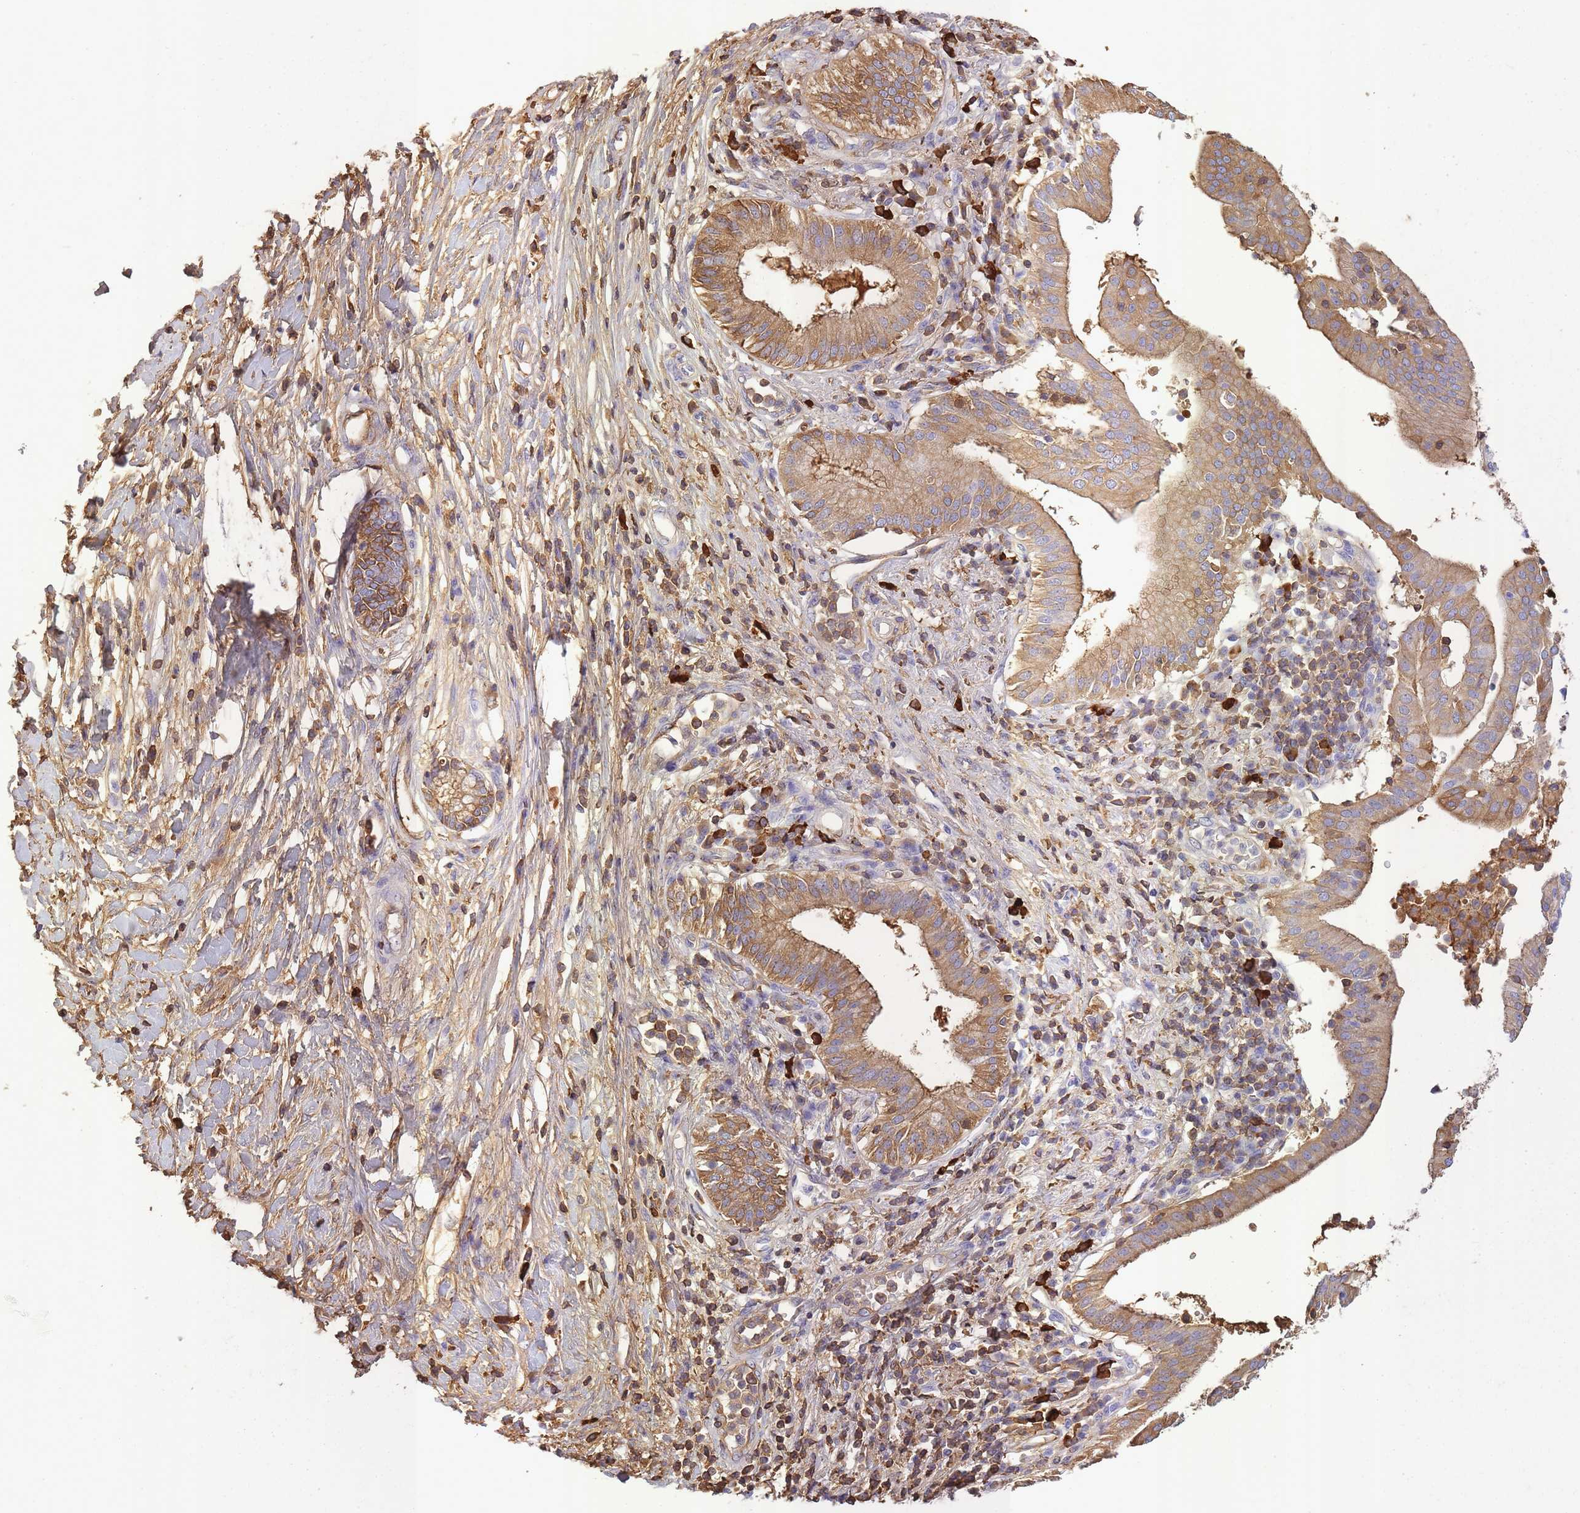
{"staining": {"intensity": "moderate", "quantity": ">75%", "location": "cytoplasmic/membranous"}, "tissue": "pancreatic cancer", "cell_type": "Tumor cells", "image_type": "cancer", "snomed": [{"axis": "morphology", "description": "Adenocarcinoma, NOS"}, {"axis": "topography", "description": "Pancreas"}], "caption": "The immunohistochemical stain labels moderate cytoplasmic/membranous staining in tumor cells of pancreatic cancer (adenocarcinoma) tissue. (IHC, brightfield microscopy, high magnification).", "gene": "IGKV1D-42", "patient": {"sex": "male", "age": 68}}